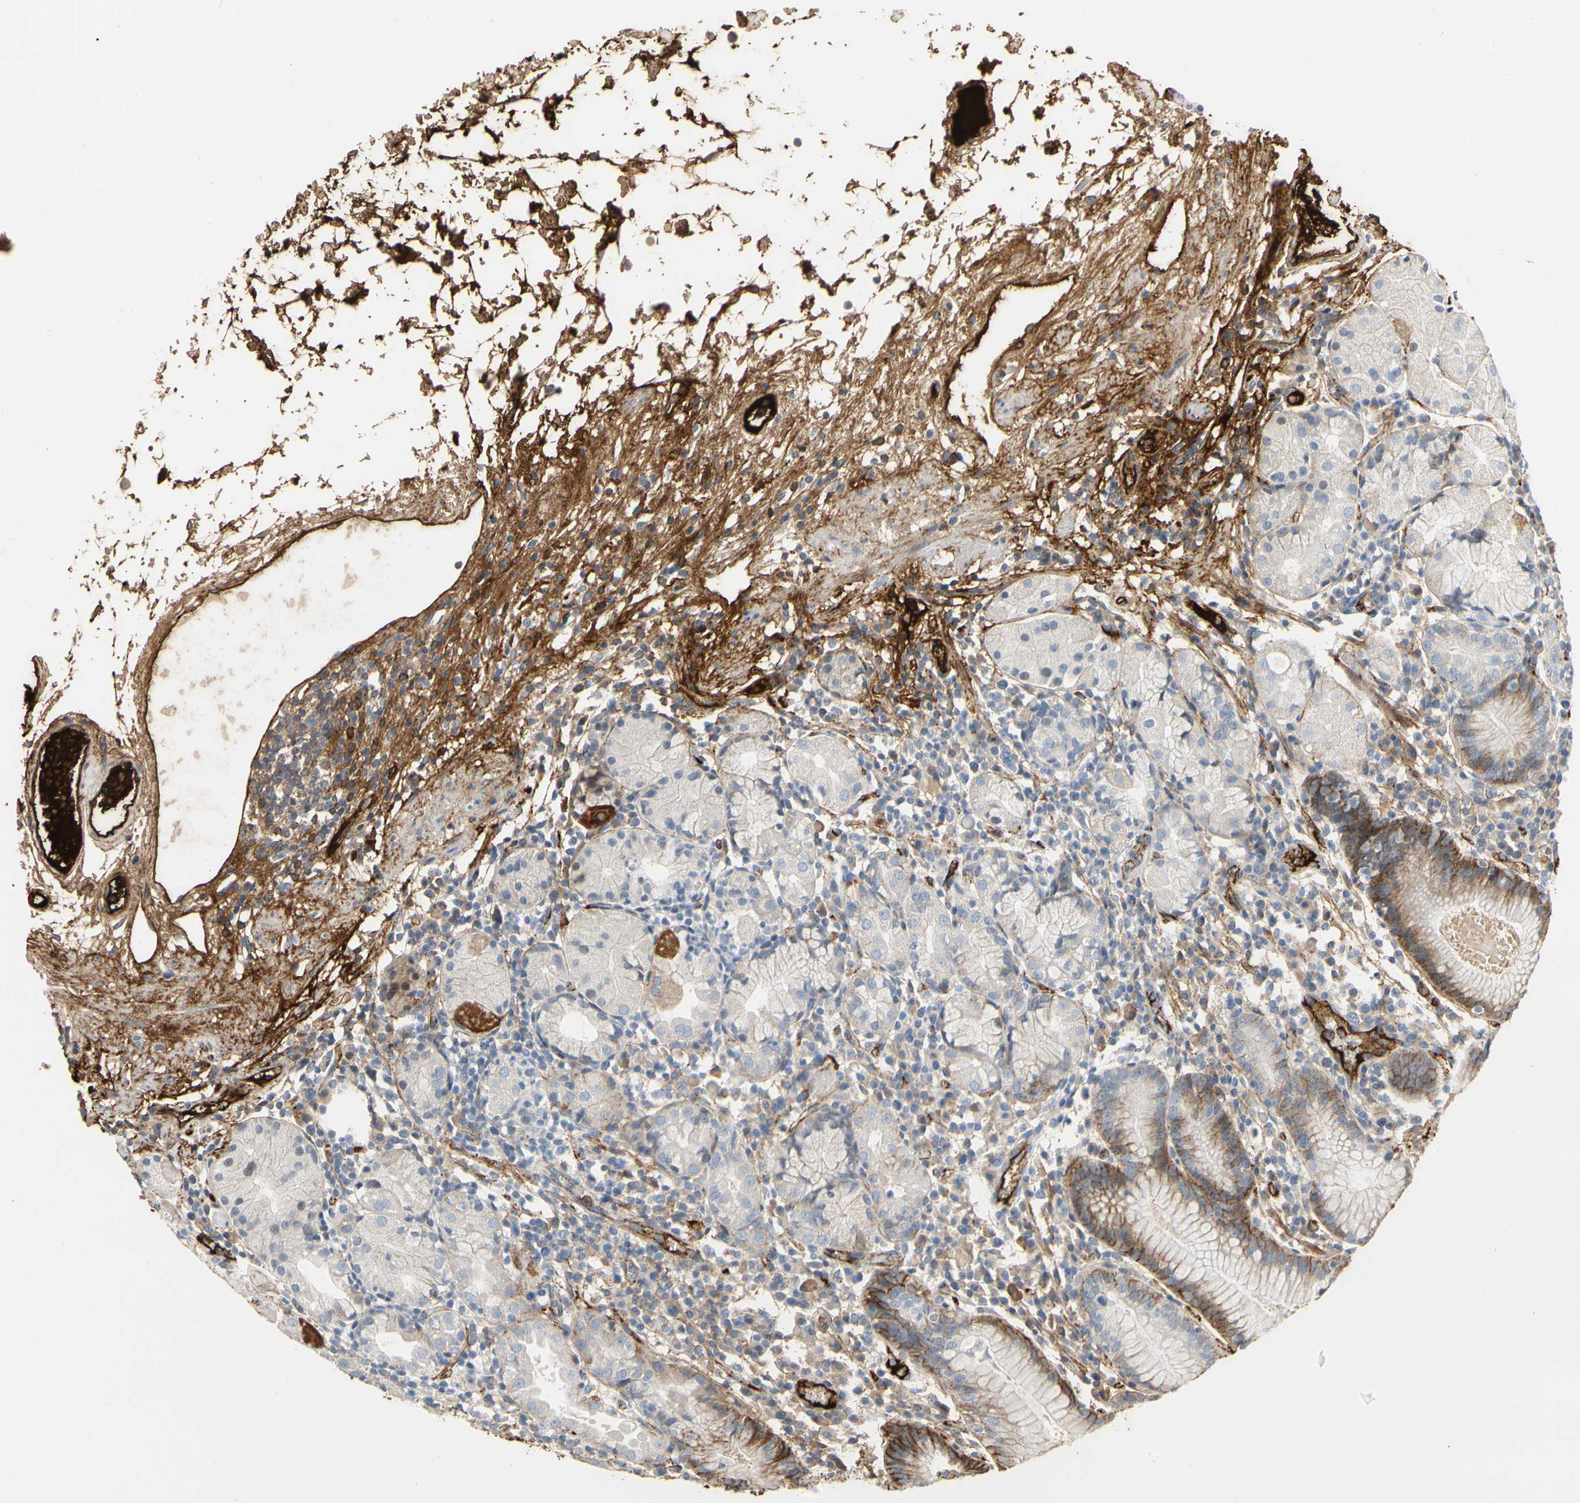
{"staining": {"intensity": "strong", "quantity": "<25%", "location": "cytoplasmic/membranous"}, "tissue": "stomach", "cell_type": "Glandular cells", "image_type": "normal", "snomed": [{"axis": "morphology", "description": "Normal tissue, NOS"}, {"axis": "topography", "description": "Stomach"}, {"axis": "topography", "description": "Stomach, lower"}], "caption": "Stomach stained for a protein demonstrates strong cytoplasmic/membranous positivity in glandular cells.", "gene": "FGB", "patient": {"sex": "female", "age": 75}}